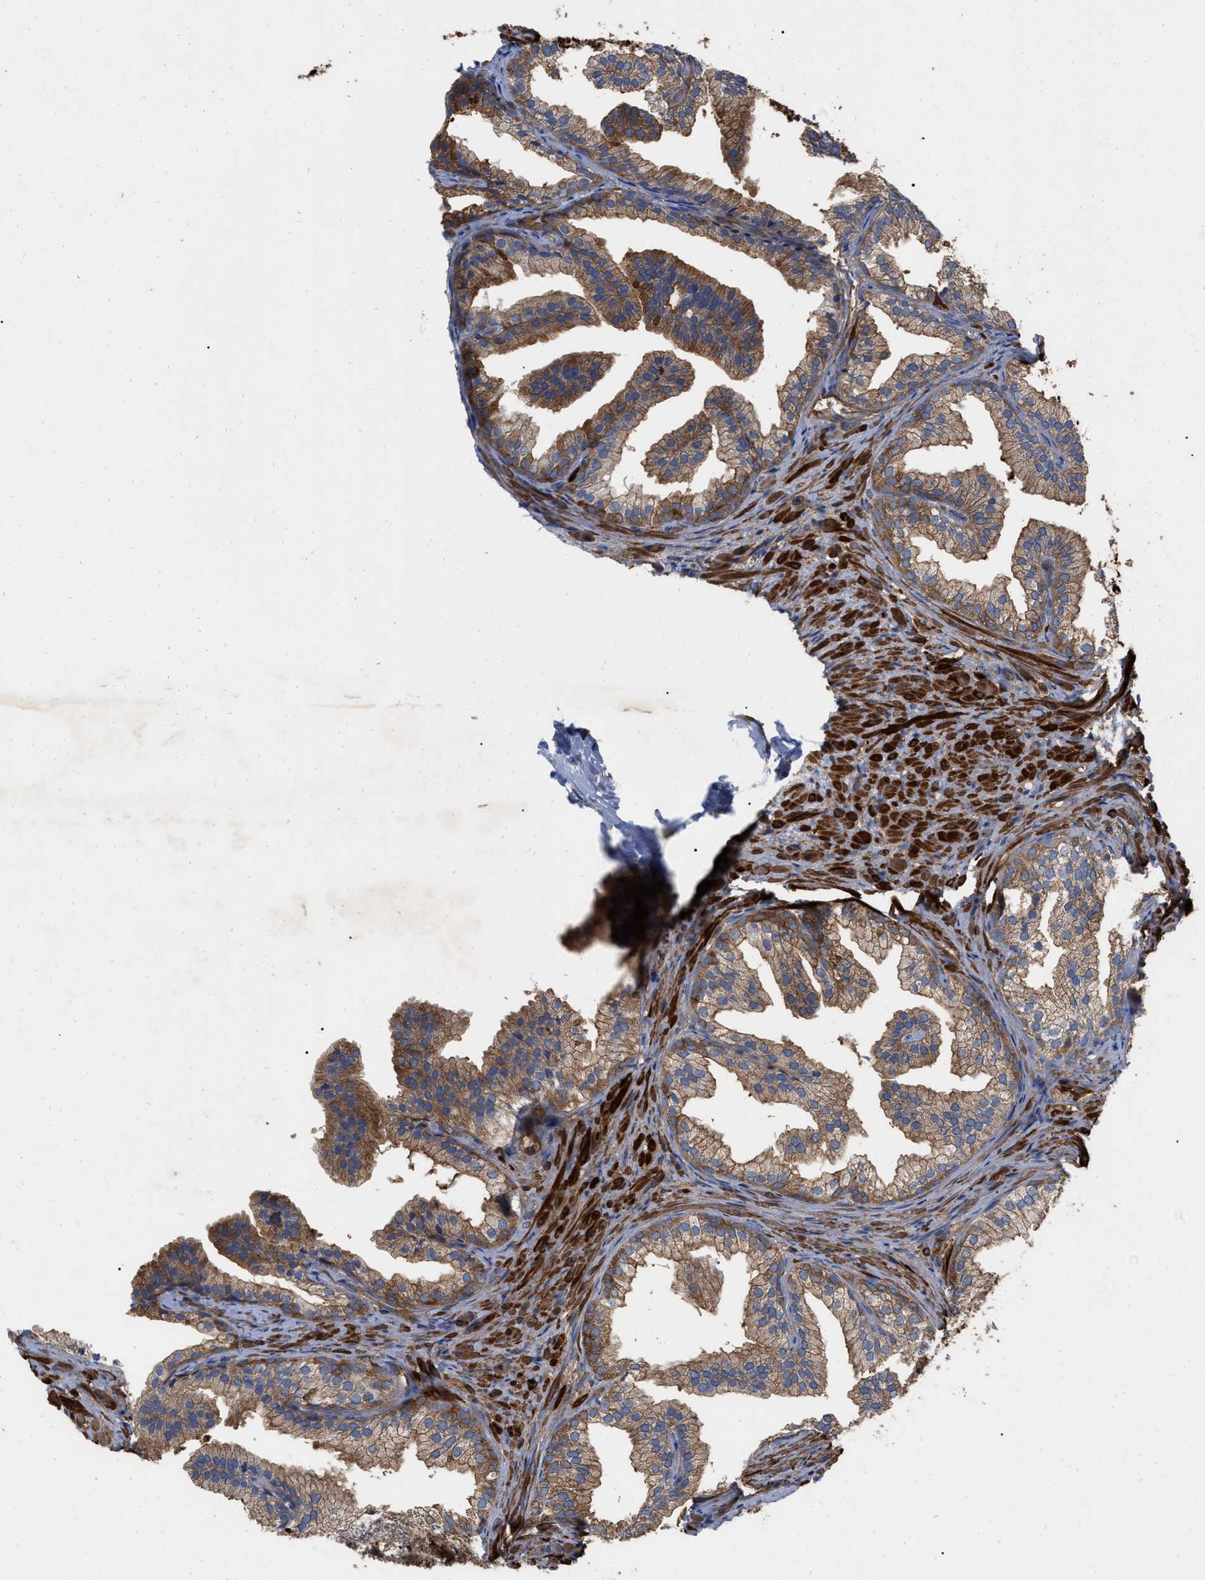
{"staining": {"intensity": "moderate", "quantity": ">75%", "location": "cytoplasmic/membranous"}, "tissue": "prostate", "cell_type": "Glandular cells", "image_type": "normal", "snomed": [{"axis": "morphology", "description": "Normal tissue, NOS"}, {"axis": "topography", "description": "Prostate"}], "caption": "Protein expression analysis of normal human prostate reveals moderate cytoplasmic/membranous positivity in about >75% of glandular cells.", "gene": "RABEP1", "patient": {"sex": "male", "age": 76}}